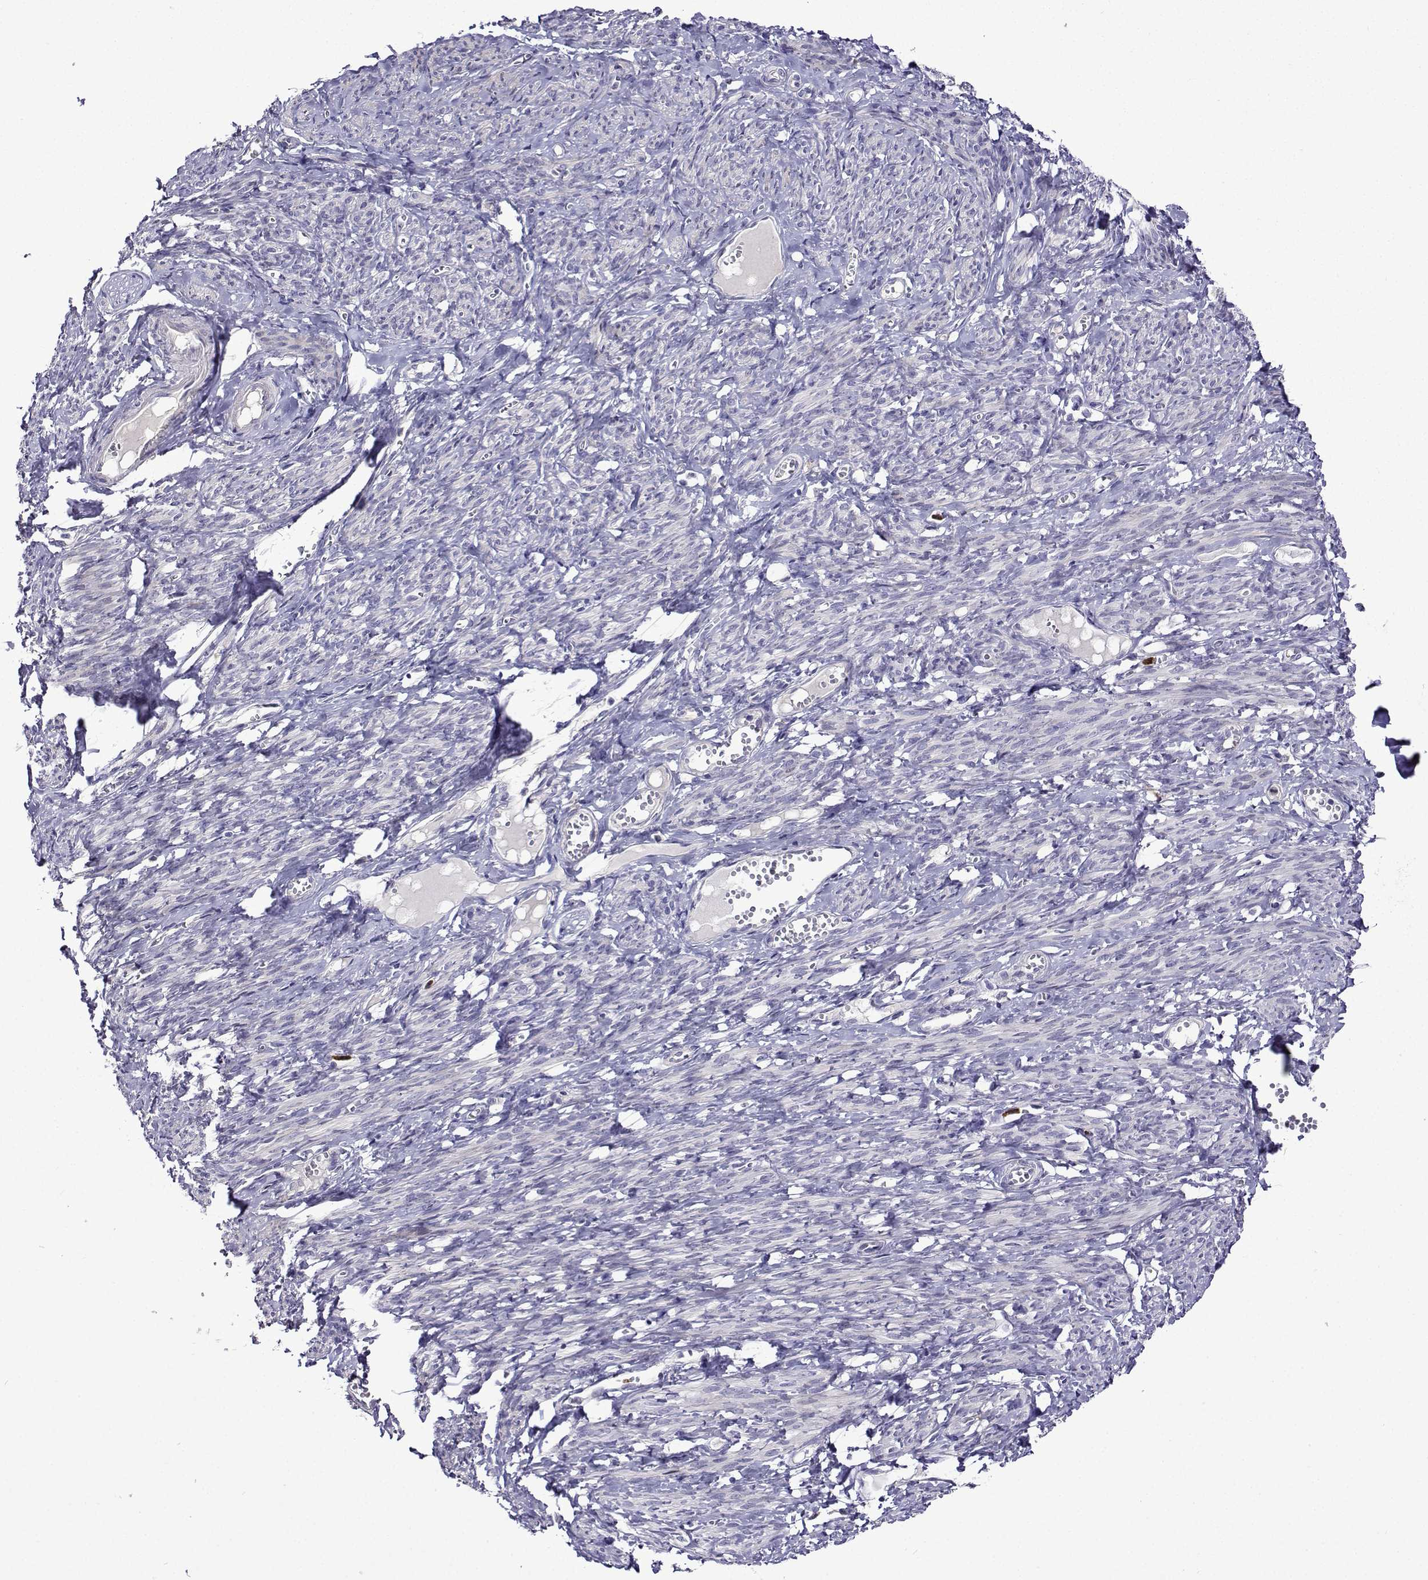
{"staining": {"intensity": "negative", "quantity": "none", "location": "none"}, "tissue": "smooth muscle", "cell_type": "Smooth muscle cells", "image_type": "normal", "snomed": [{"axis": "morphology", "description": "Normal tissue, NOS"}, {"axis": "topography", "description": "Smooth muscle"}], "caption": "An immunohistochemistry (IHC) photomicrograph of normal smooth muscle is shown. There is no staining in smooth muscle cells of smooth muscle. The staining was performed using DAB to visualize the protein expression in brown, while the nuclei were stained in blue with hematoxylin (Magnification: 20x).", "gene": "SULT2A1", "patient": {"sex": "female", "age": 65}}